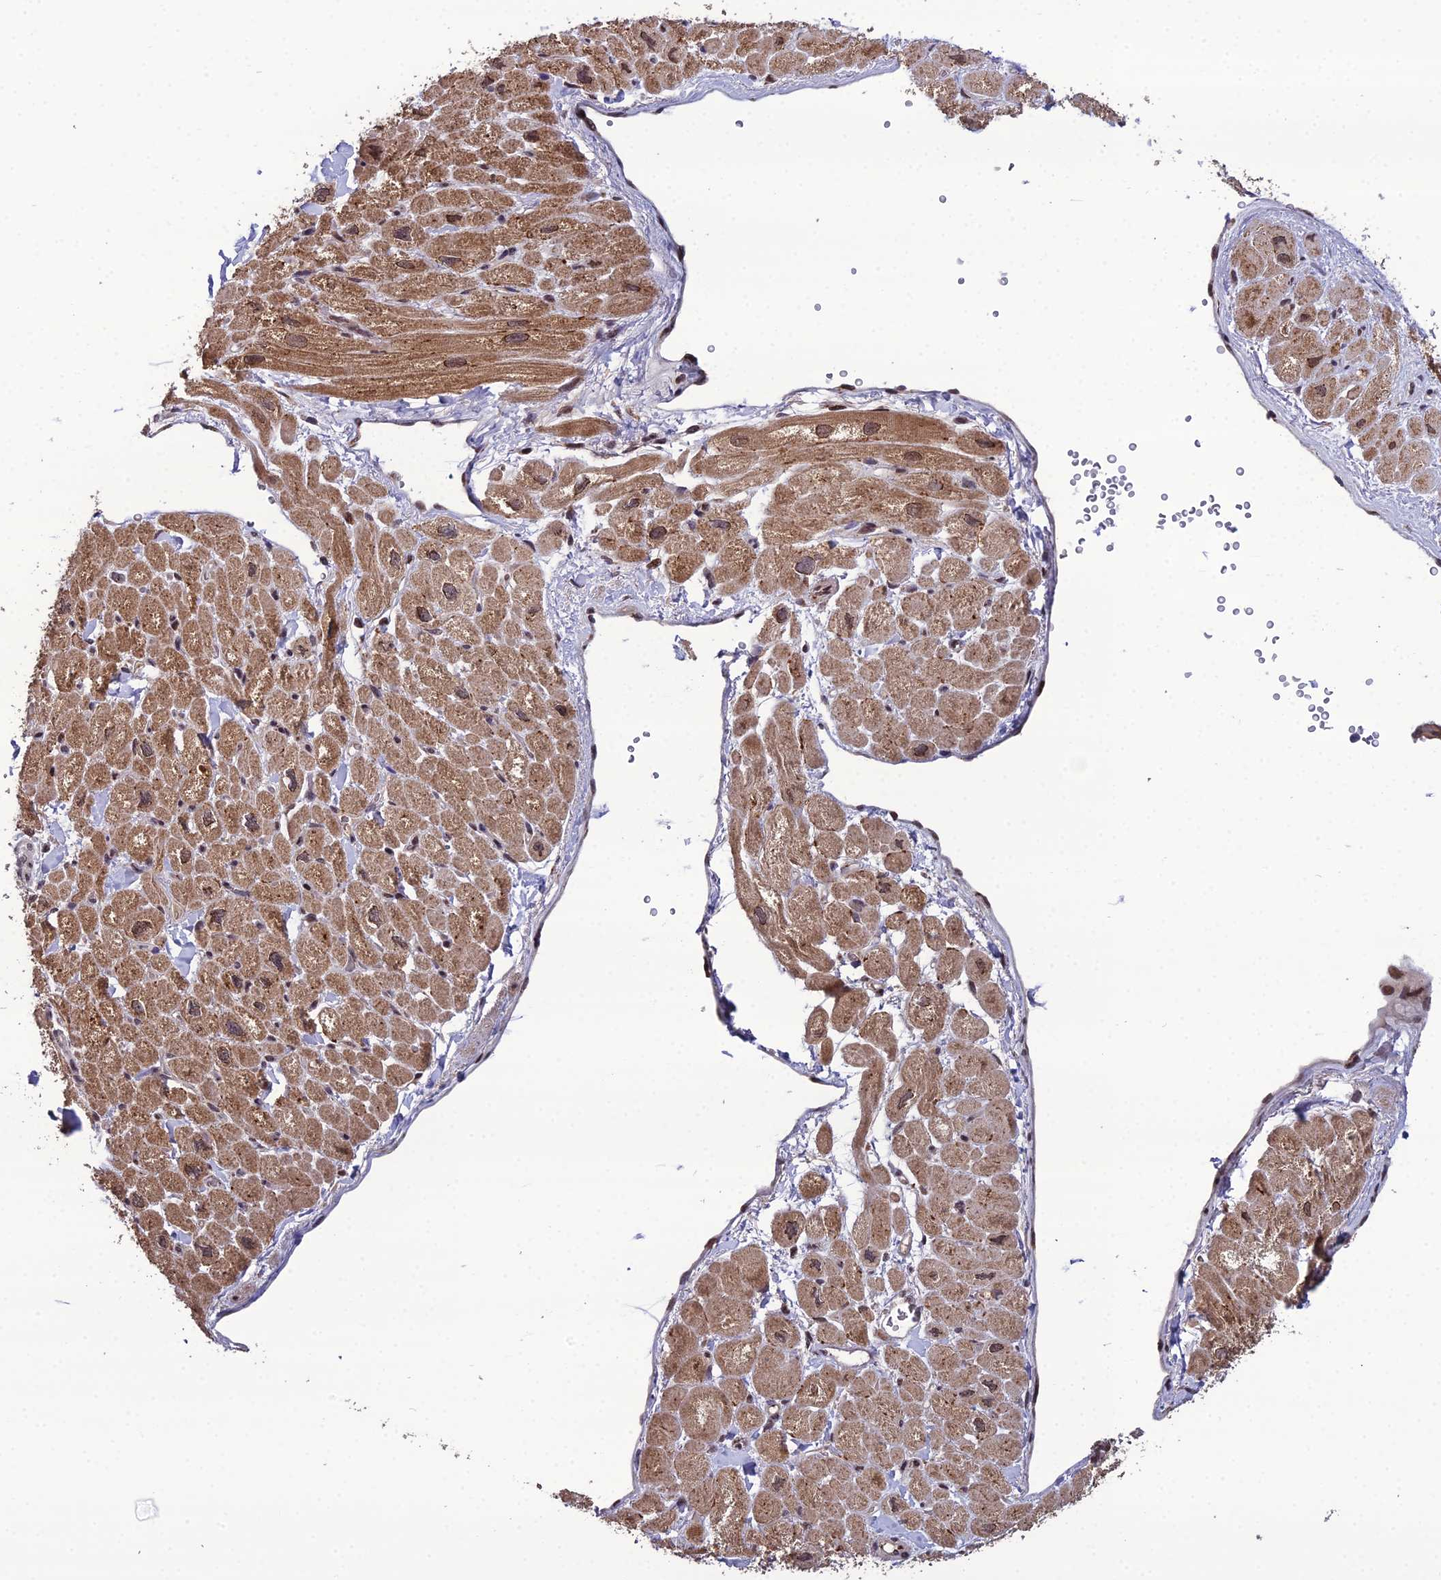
{"staining": {"intensity": "moderate", "quantity": ">75%", "location": "cytoplasmic/membranous"}, "tissue": "heart muscle", "cell_type": "Cardiomyocytes", "image_type": "normal", "snomed": [{"axis": "morphology", "description": "Normal tissue, NOS"}, {"axis": "topography", "description": "Heart"}], "caption": "A high-resolution histopathology image shows immunohistochemistry (IHC) staining of benign heart muscle, which exhibits moderate cytoplasmic/membranous expression in about >75% of cardiomyocytes.", "gene": "ARL2", "patient": {"sex": "male", "age": 65}}